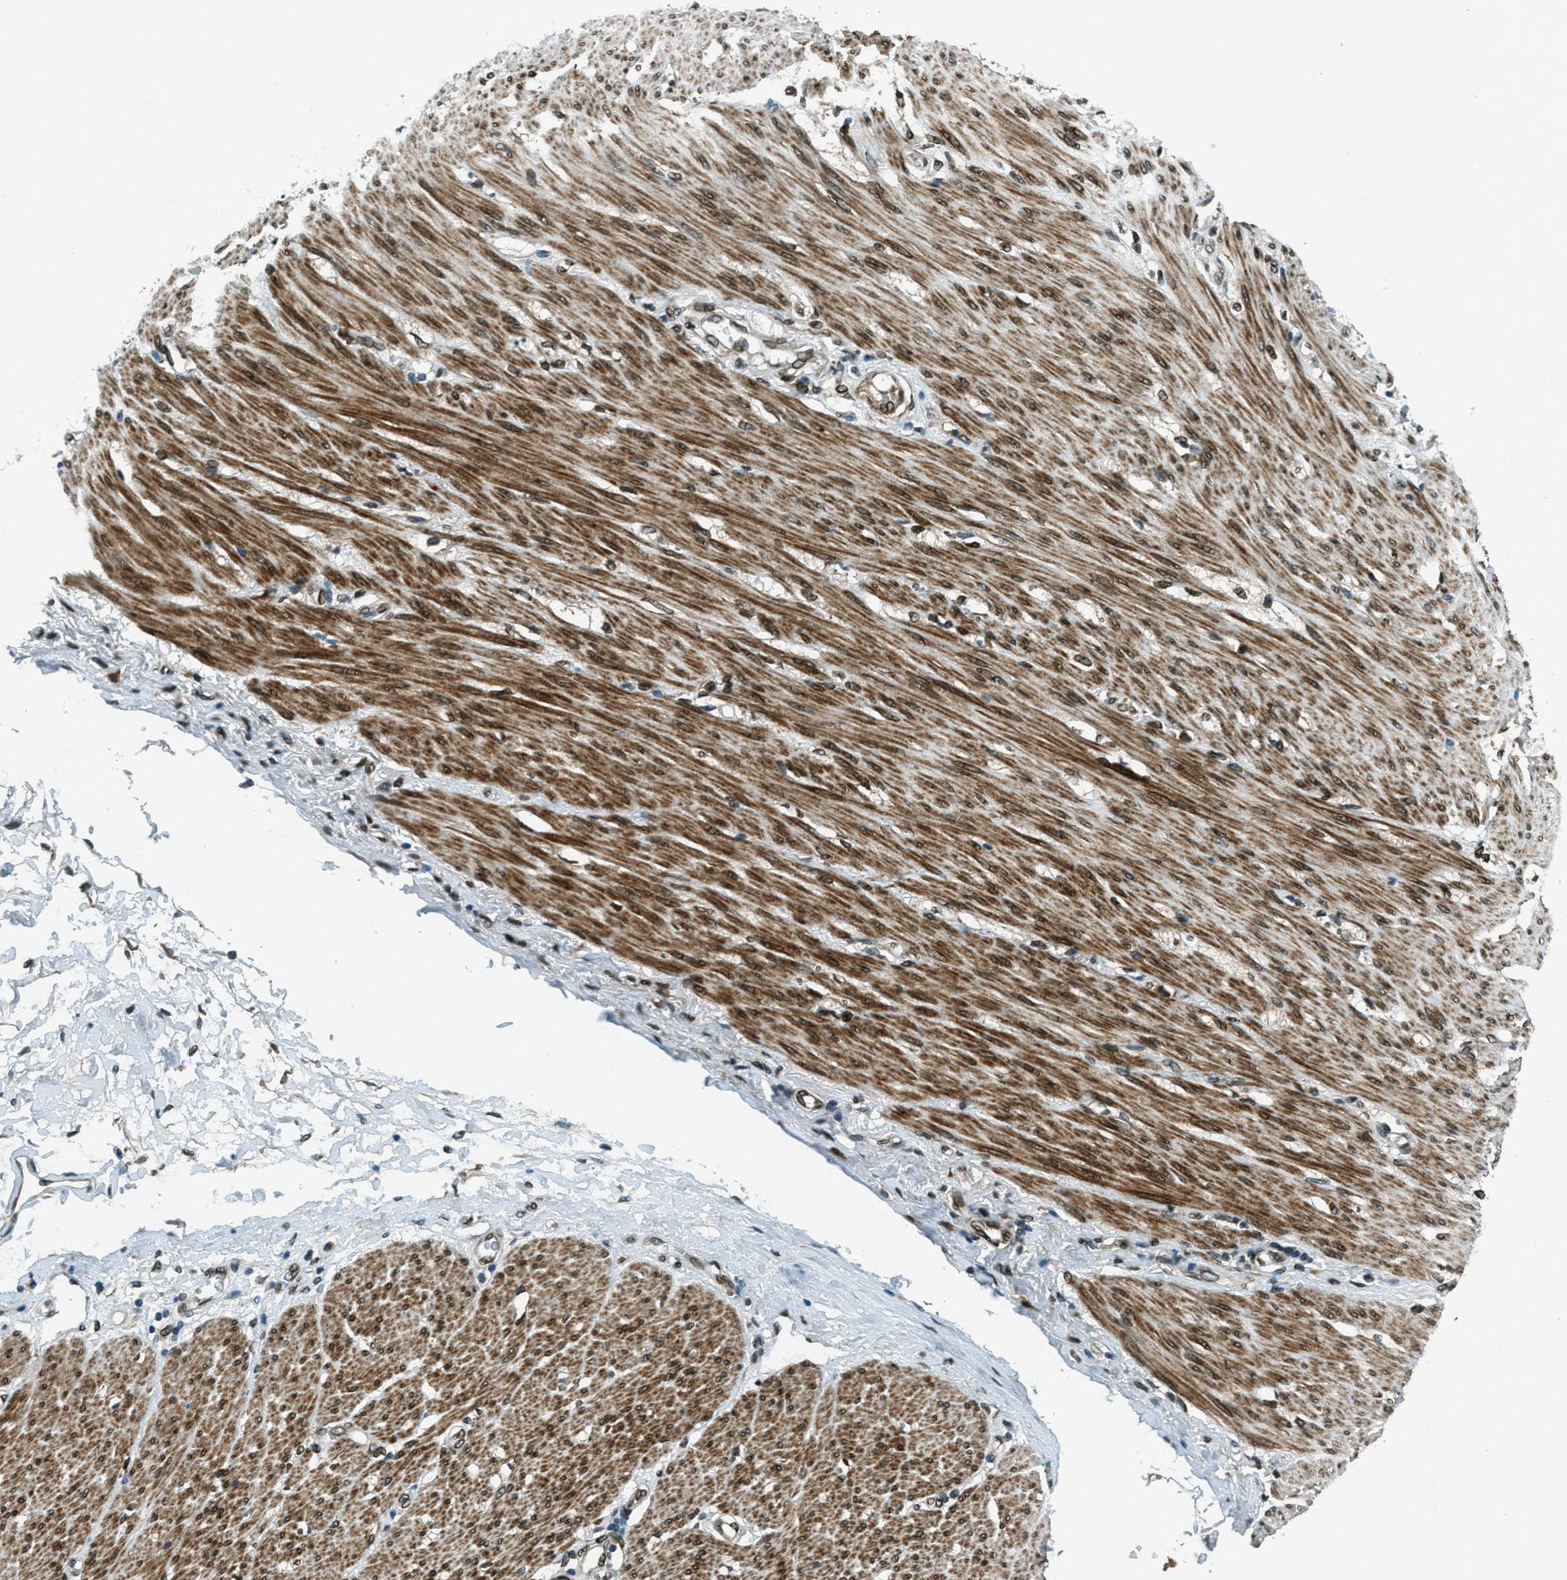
{"staining": {"intensity": "weak", "quantity": ">75%", "location": "cytoplasmic/membranous,nuclear"}, "tissue": "adipose tissue", "cell_type": "Adipocytes", "image_type": "normal", "snomed": [{"axis": "morphology", "description": "Normal tissue, NOS"}, {"axis": "morphology", "description": "Adenocarcinoma, NOS"}, {"axis": "topography", "description": "Colon"}, {"axis": "topography", "description": "Peripheral nerve tissue"}], "caption": "Human adipose tissue stained for a protein (brown) displays weak cytoplasmic/membranous,nuclear positive staining in about >75% of adipocytes.", "gene": "LEMD2", "patient": {"sex": "male", "age": 14}}